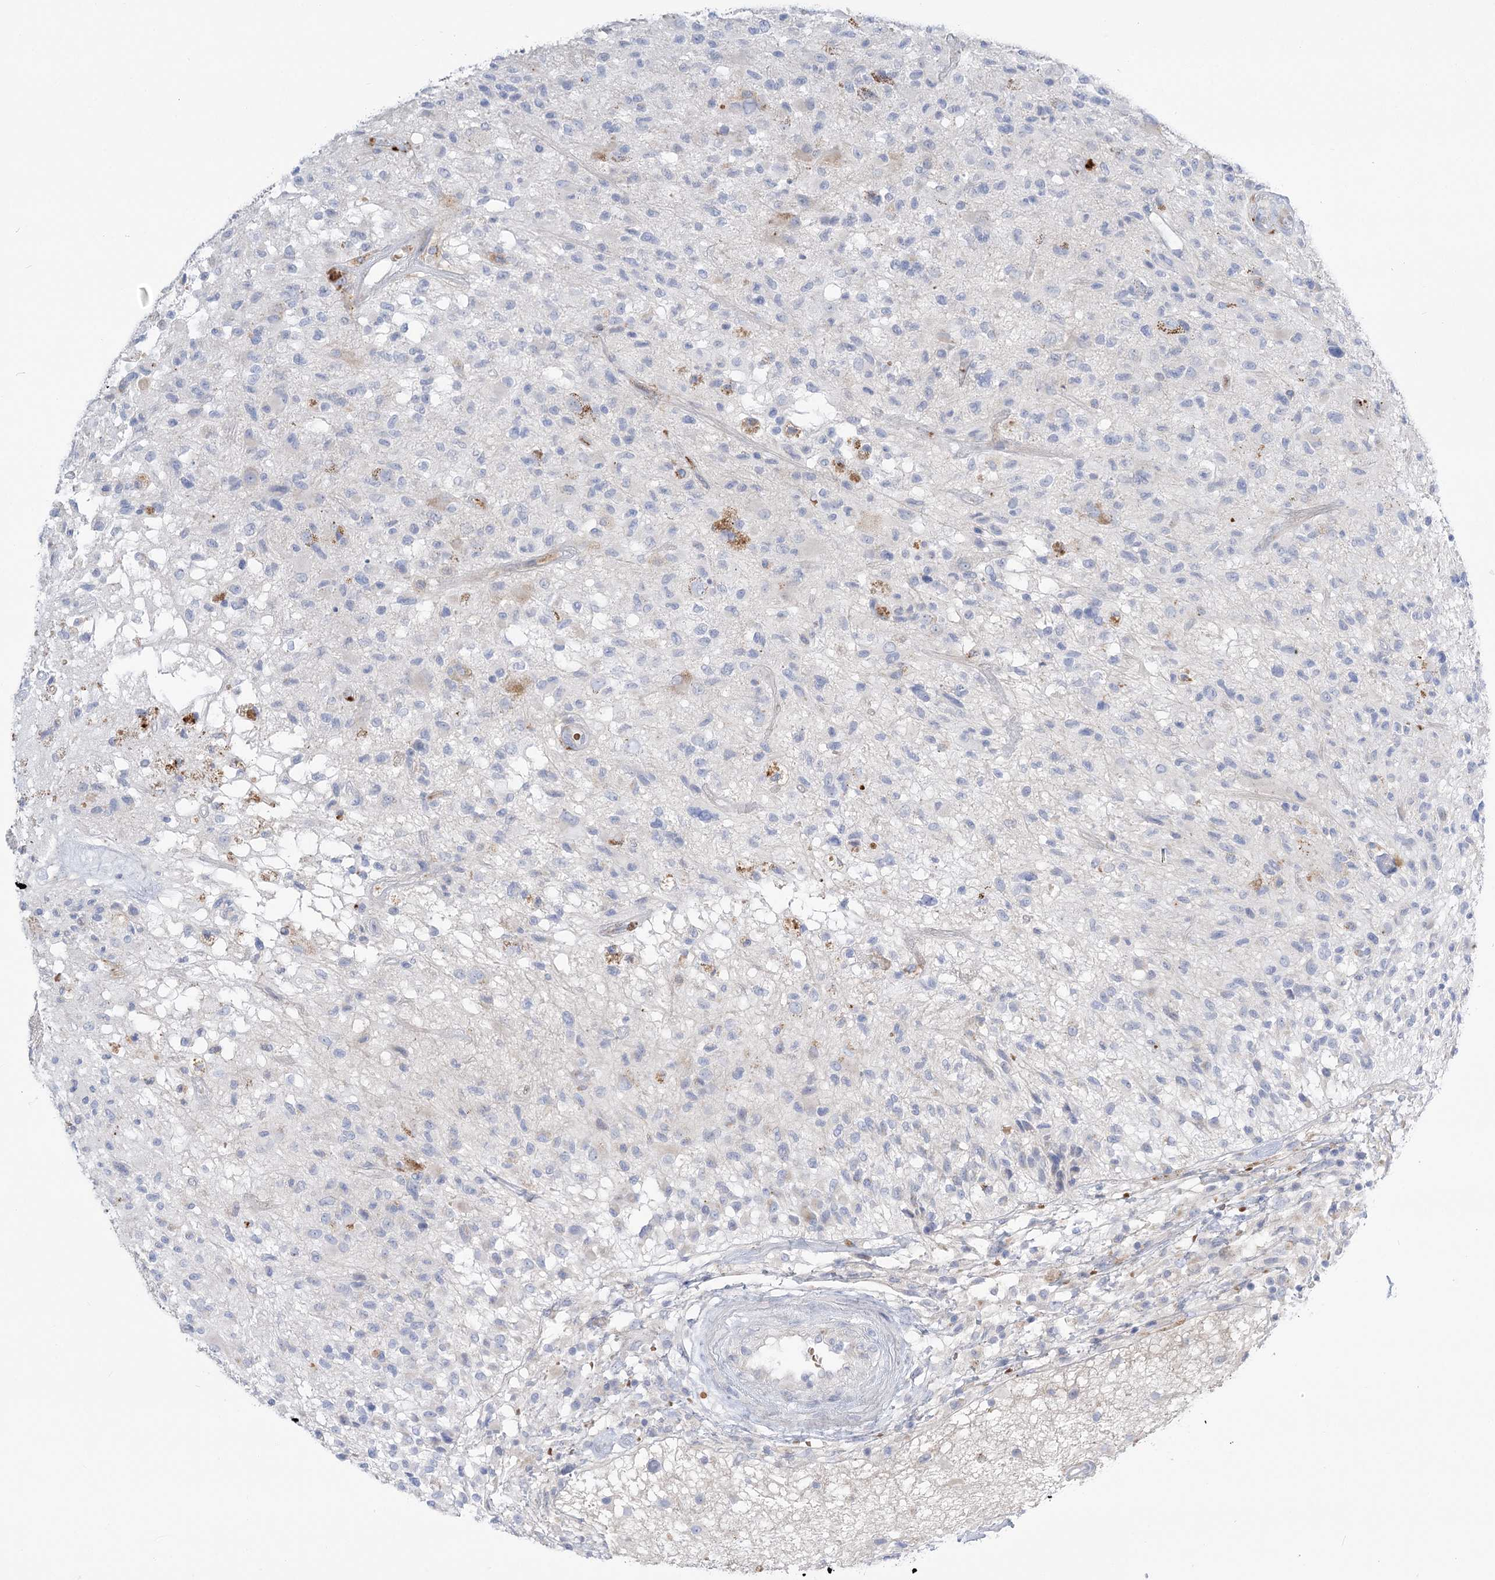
{"staining": {"intensity": "negative", "quantity": "none", "location": "none"}, "tissue": "glioma", "cell_type": "Tumor cells", "image_type": "cancer", "snomed": [{"axis": "morphology", "description": "Glioma, malignant, High grade"}, {"axis": "morphology", "description": "Glioblastoma, NOS"}, {"axis": "topography", "description": "Brain"}], "caption": "Immunohistochemistry (IHC) micrograph of neoplastic tissue: human glioma stained with DAB (3,3'-diaminobenzidine) displays no significant protein expression in tumor cells.", "gene": "SIAE", "patient": {"sex": "male", "age": 60}}